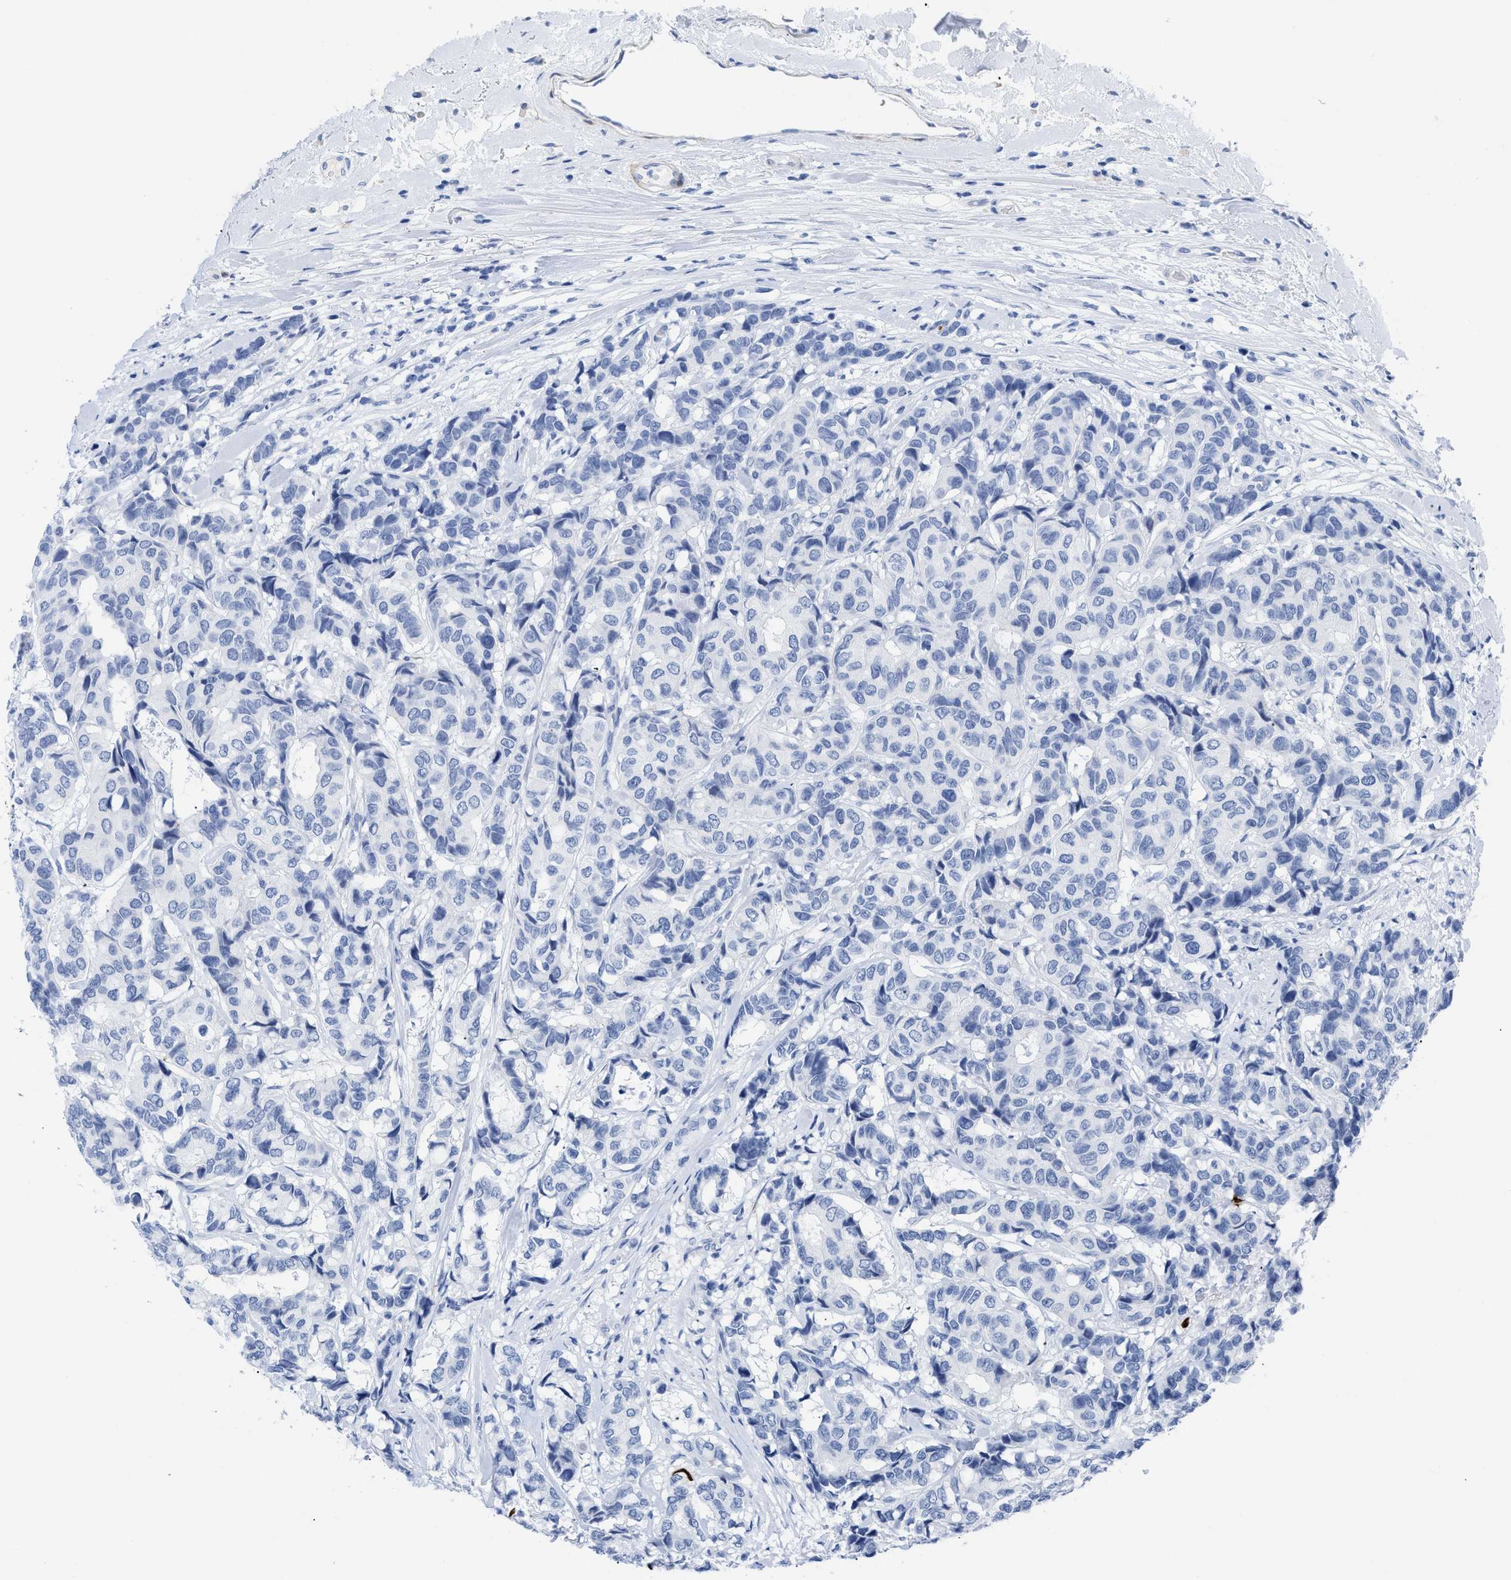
{"staining": {"intensity": "negative", "quantity": "none", "location": "none"}, "tissue": "breast cancer", "cell_type": "Tumor cells", "image_type": "cancer", "snomed": [{"axis": "morphology", "description": "Duct carcinoma"}, {"axis": "topography", "description": "Breast"}], "caption": "This is an IHC photomicrograph of human intraductal carcinoma (breast). There is no expression in tumor cells.", "gene": "DUSP26", "patient": {"sex": "female", "age": 87}}